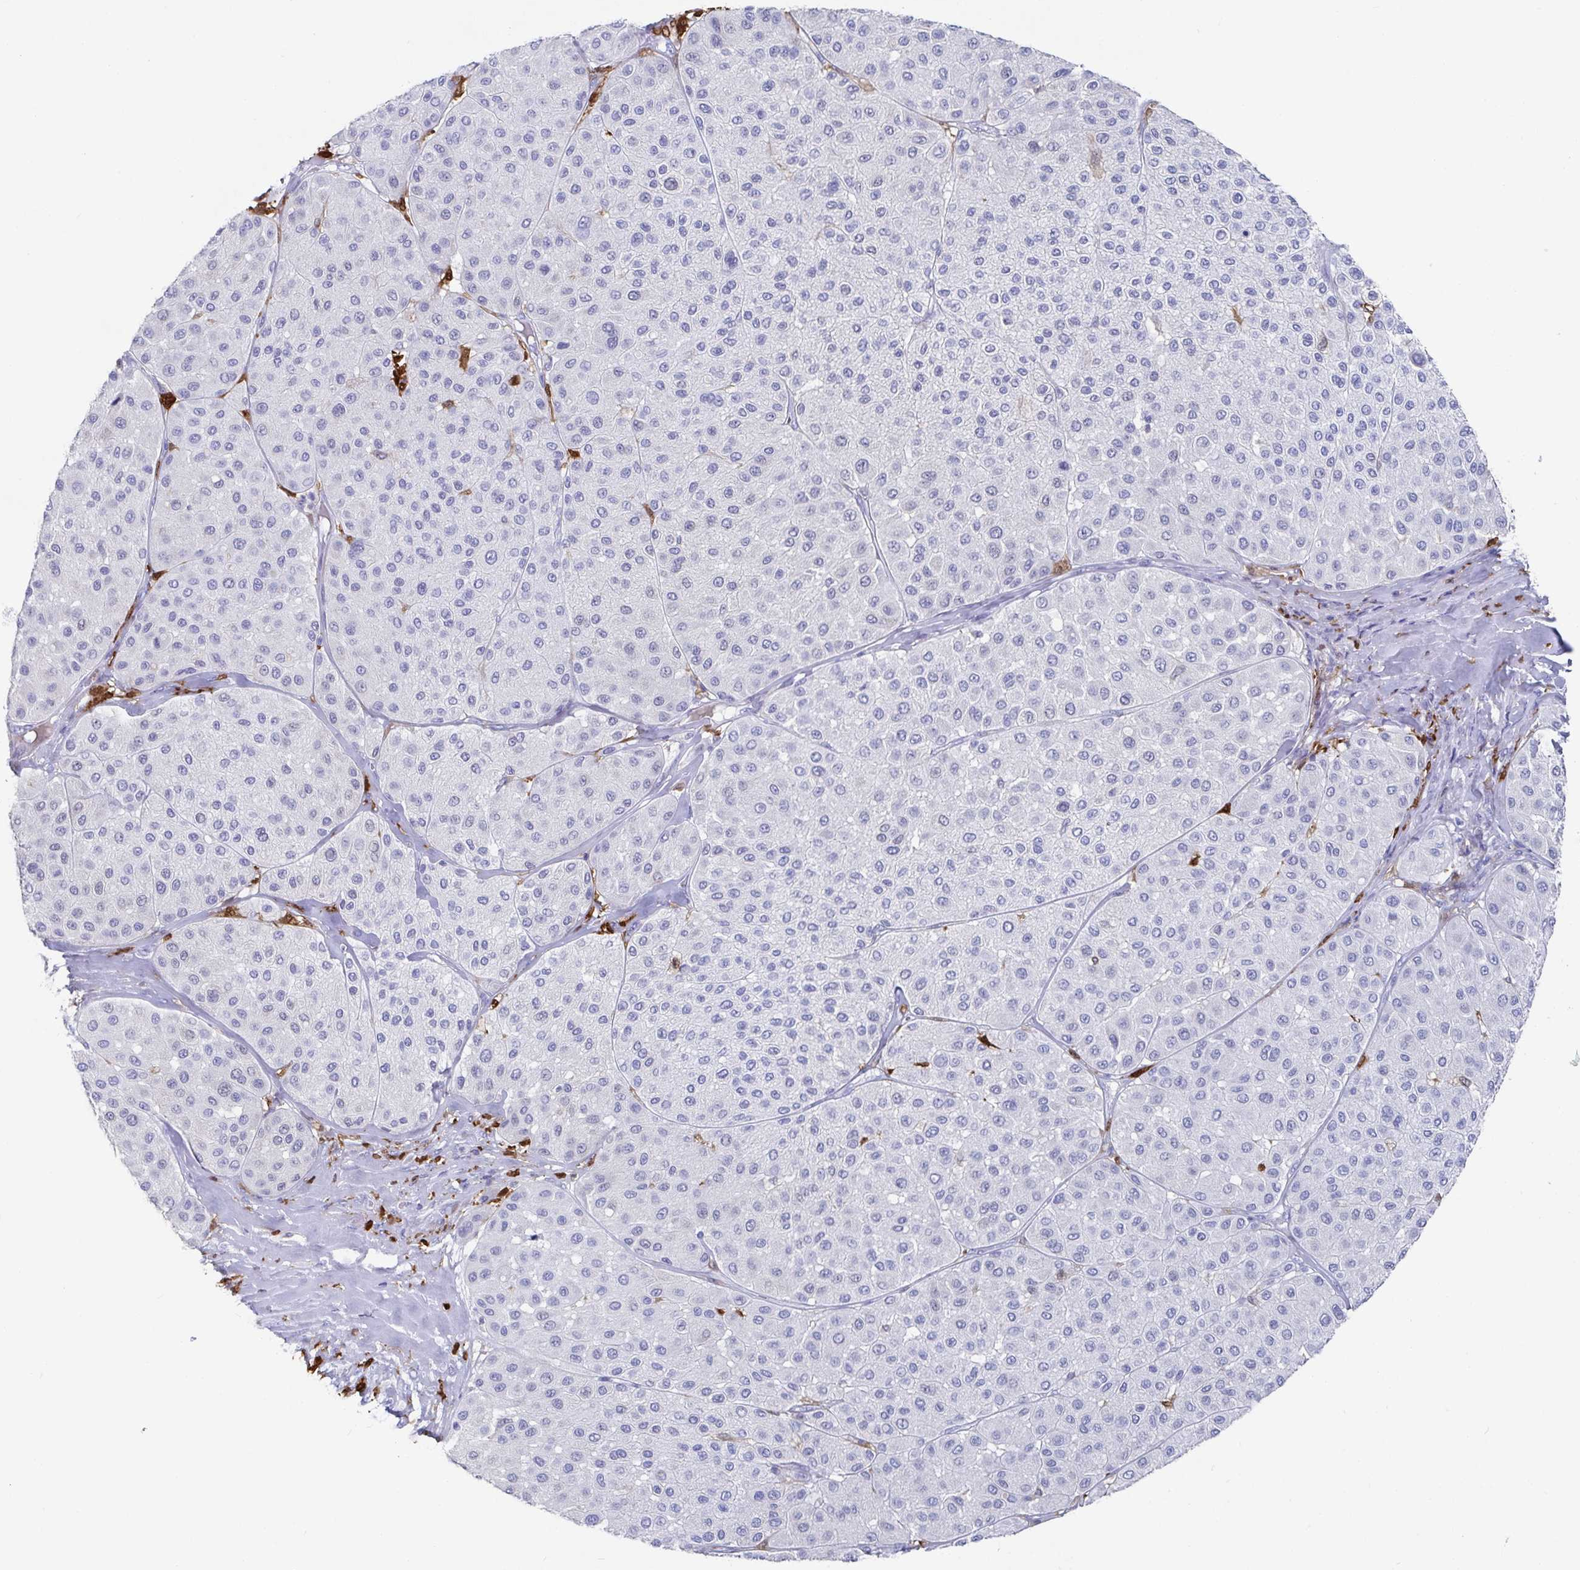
{"staining": {"intensity": "negative", "quantity": "none", "location": "none"}, "tissue": "melanoma", "cell_type": "Tumor cells", "image_type": "cancer", "snomed": [{"axis": "morphology", "description": "Malignant melanoma, Metastatic site"}, {"axis": "topography", "description": "Smooth muscle"}], "caption": "An image of human melanoma is negative for staining in tumor cells.", "gene": "OR2A4", "patient": {"sex": "male", "age": 41}}